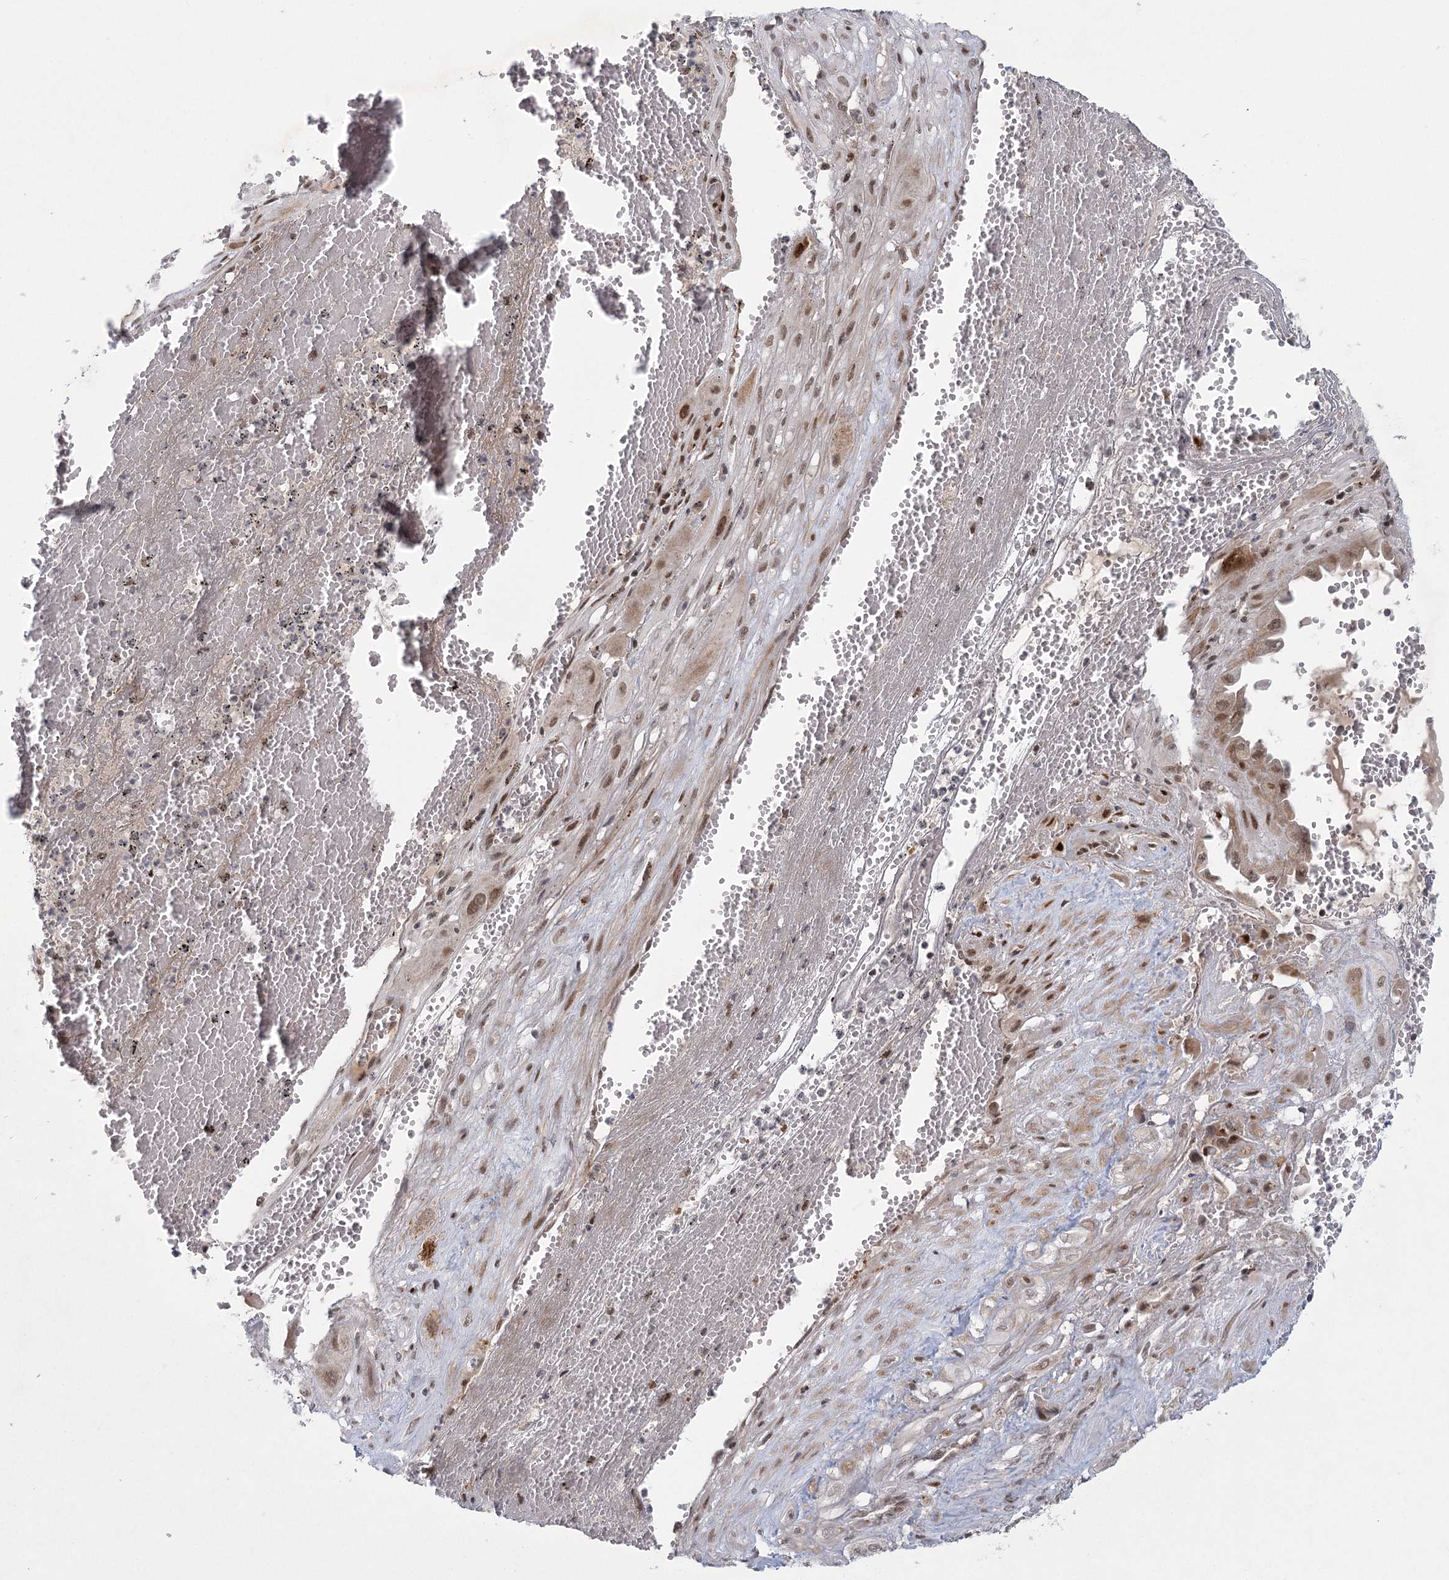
{"staining": {"intensity": "moderate", "quantity": ">75%", "location": "nuclear"}, "tissue": "cervical cancer", "cell_type": "Tumor cells", "image_type": "cancer", "snomed": [{"axis": "morphology", "description": "Squamous cell carcinoma, NOS"}, {"axis": "topography", "description": "Cervix"}], "caption": "Immunohistochemistry image of neoplastic tissue: human squamous cell carcinoma (cervical) stained using immunohistochemistry reveals medium levels of moderate protein expression localized specifically in the nuclear of tumor cells, appearing as a nuclear brown color.", "gene": "CIB4", "patient": {"sex": "female", "age": 34}}